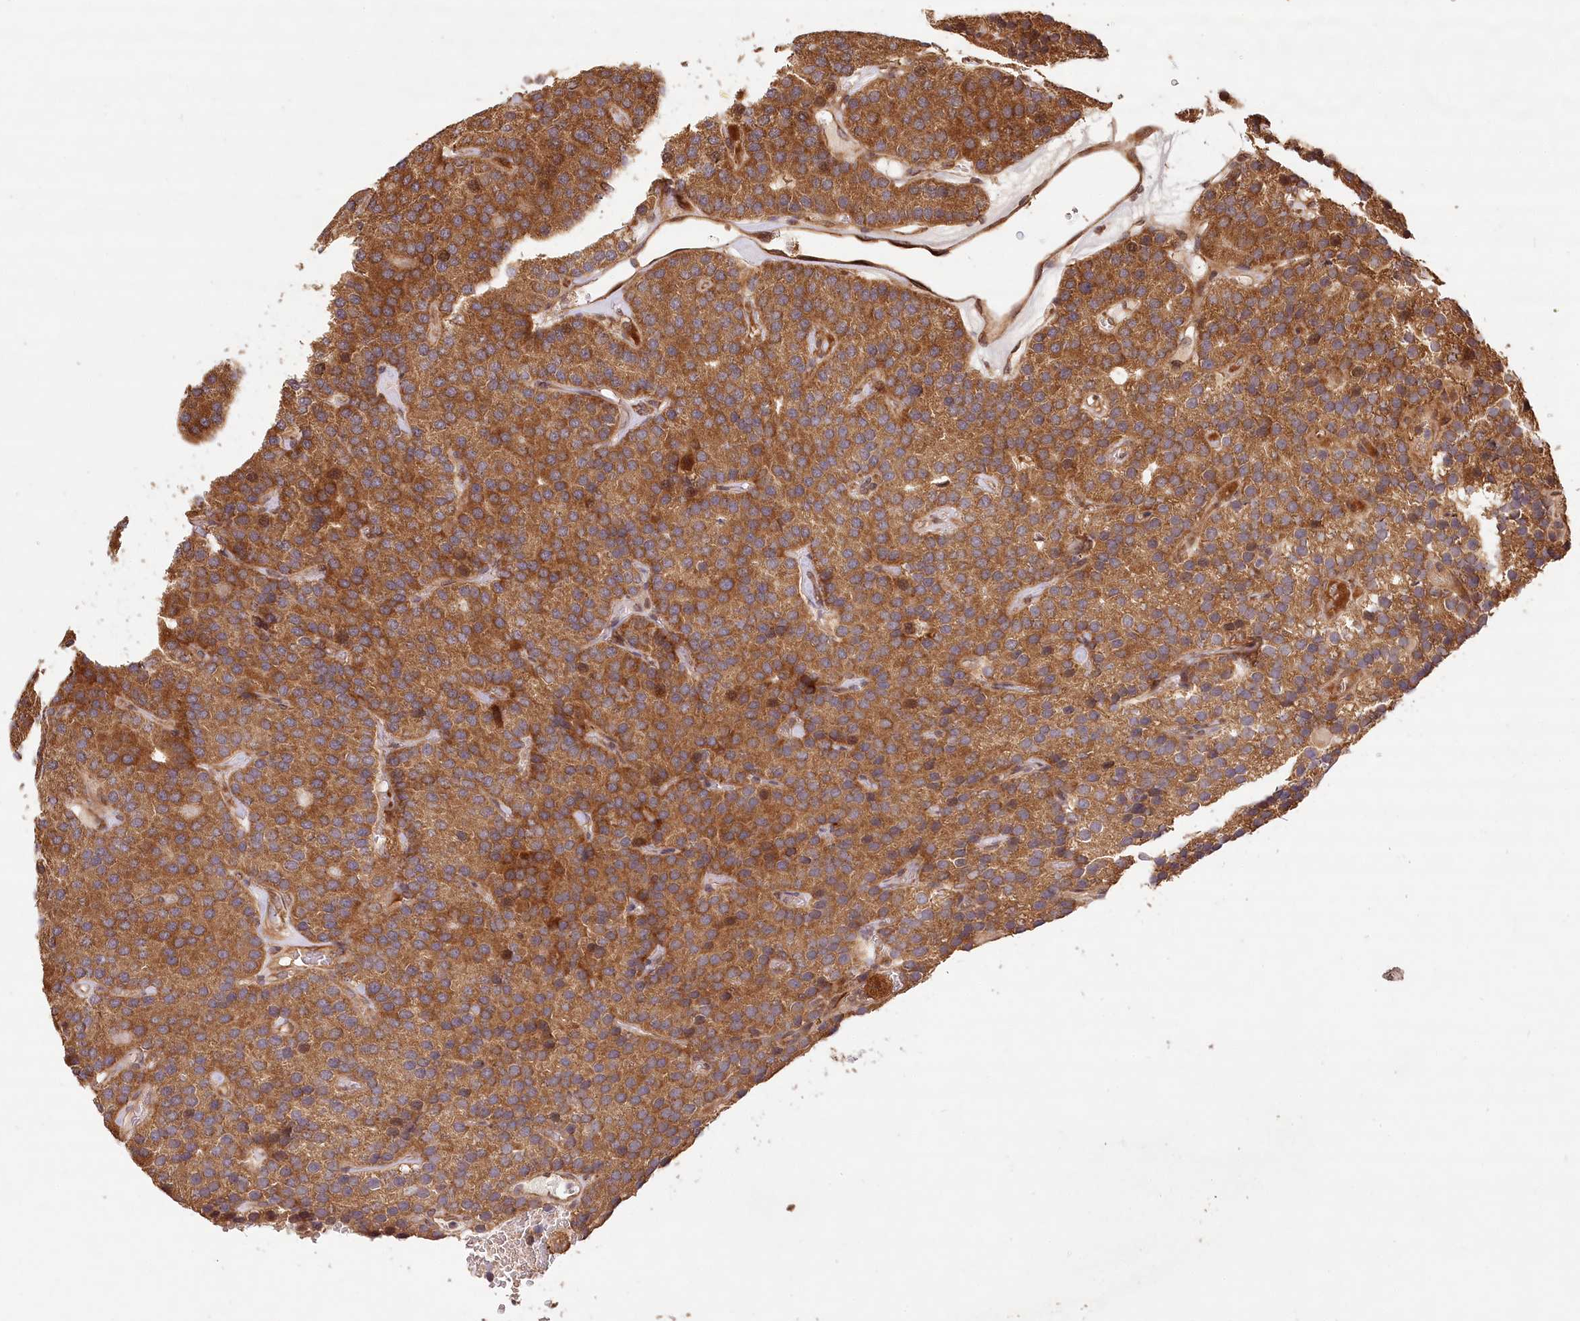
{"staining": {"intensity": "strong", "quantity": ">75%", "location": "cytoplasmic/membranous"}, "tissue": "parathyroid gland", "cell_type": "Glandular cells", "image_type": "normal", "snomed": [{"axis": "morphology", "description": "Normal tissue, NOS"}, {"axis": "morphology", "description": "Adenoma, NOS"}, {"axis": "topography", "description": "Parathyroid gland"}], "caption": "Immunohistochemistry (IHC) staining of normal parathyroid gland, which shows high levels of strong cytoplasmic/membranous expression in about >75% of glandular cells indicating strong cytoplasmic/membranous protein expression. The staining was performed using DAB (brown) for protein detection and nuclei were counterstained in hematoxylin (blue).", "gene": "LSS", "patient": {"sex": "female", "age": 86}}